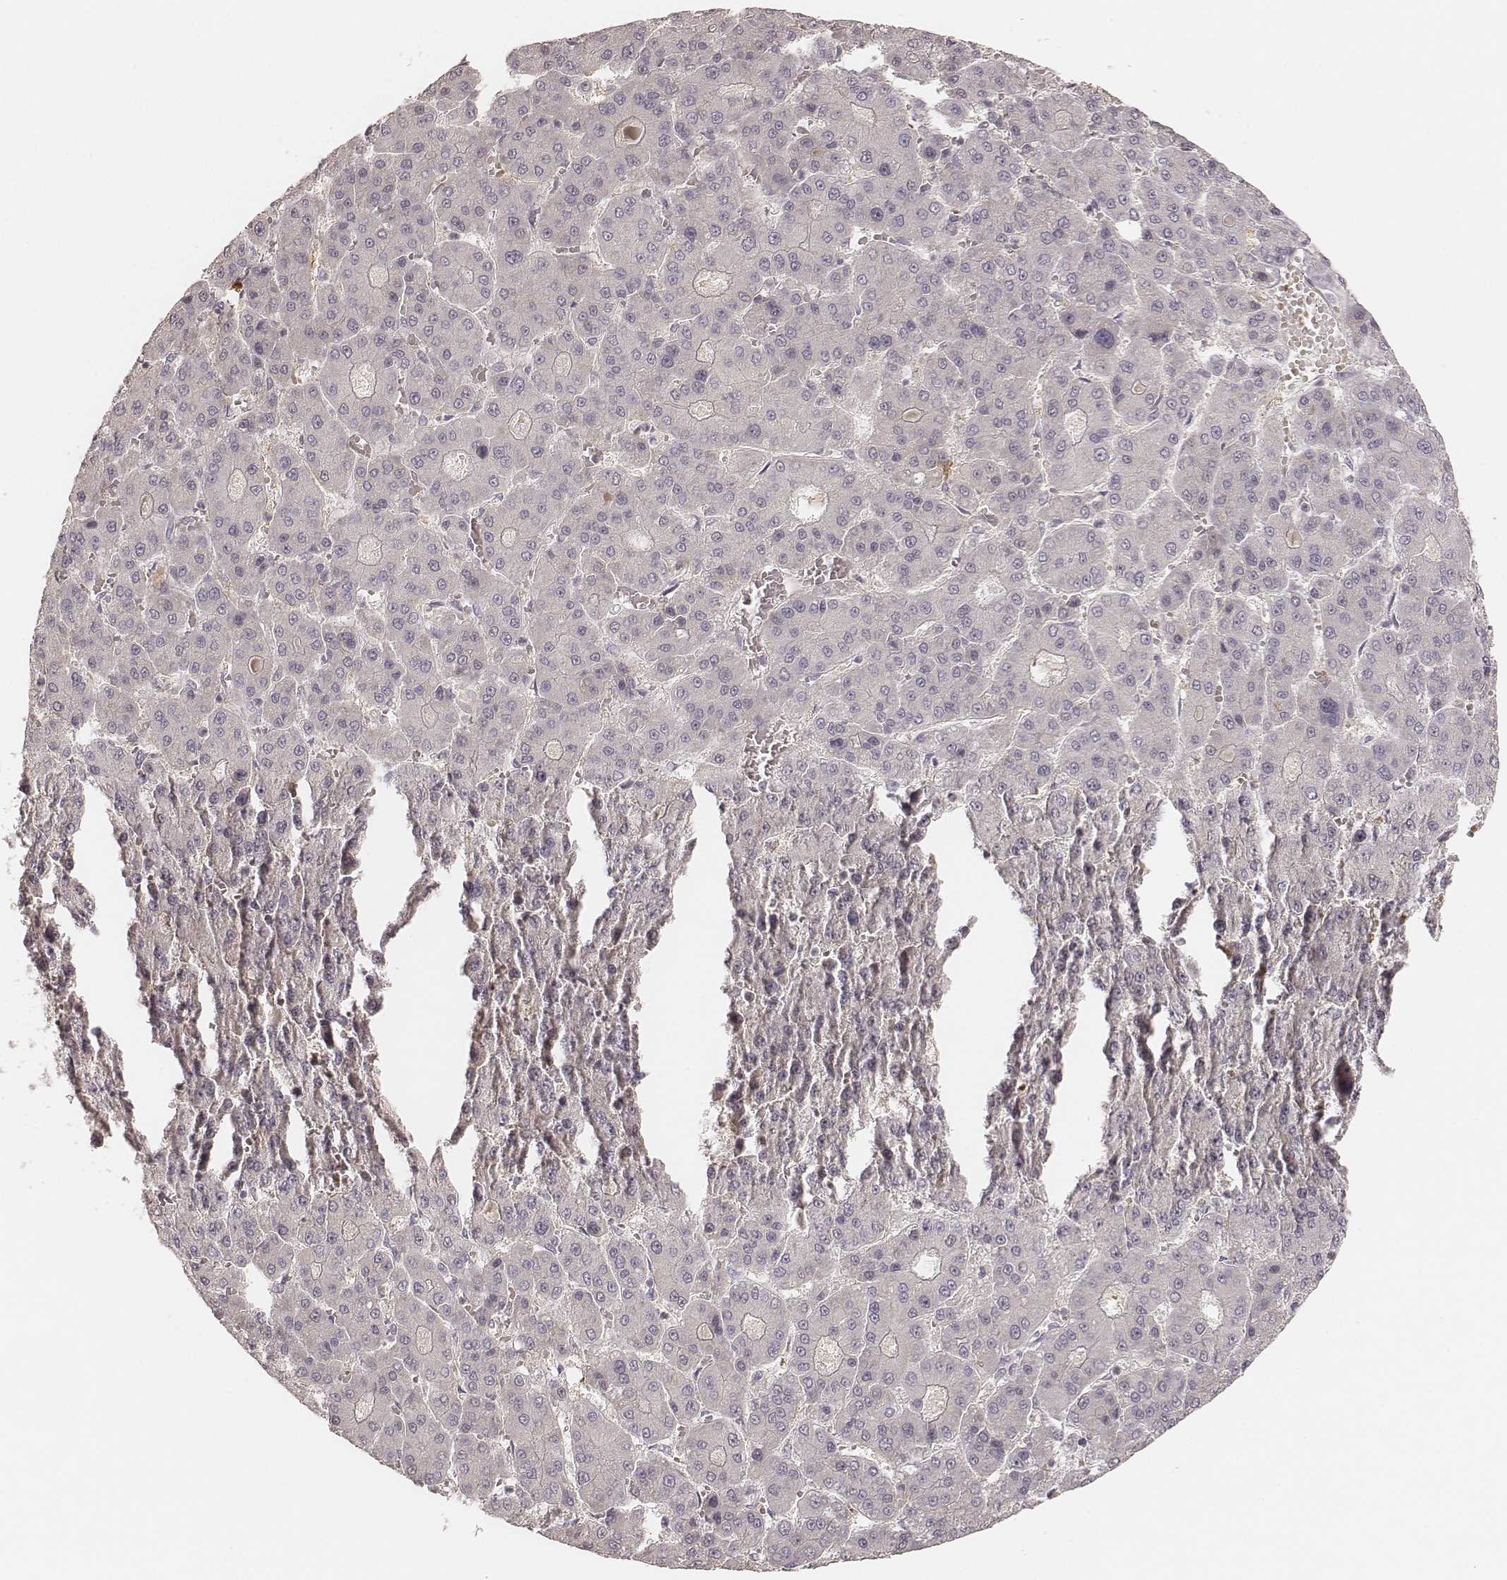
{"staining": {"intensity": "negative", "quantity": "none", "location": "none"}, "tissue": "liver cancer", "cell_type": "Tumor cells", "image_type": "cancer", "snomed": [{"axis": "morphology", "description": "Carcinoma, Hepatocellular, NOS"}, {"axis": "topography", "description": "Liver"}], "caption": "Histopathology image shows no protein positivity in tumor cells of hepatocellular carcinoma (liver) tissue. (Stains: DAB immunohistochemistry with hematoxylin counter stain, Microscopy: brightfield microscopy at high magnification).", "gene": "GORASP2", "patient": {"sex": "male", "age": 70}}